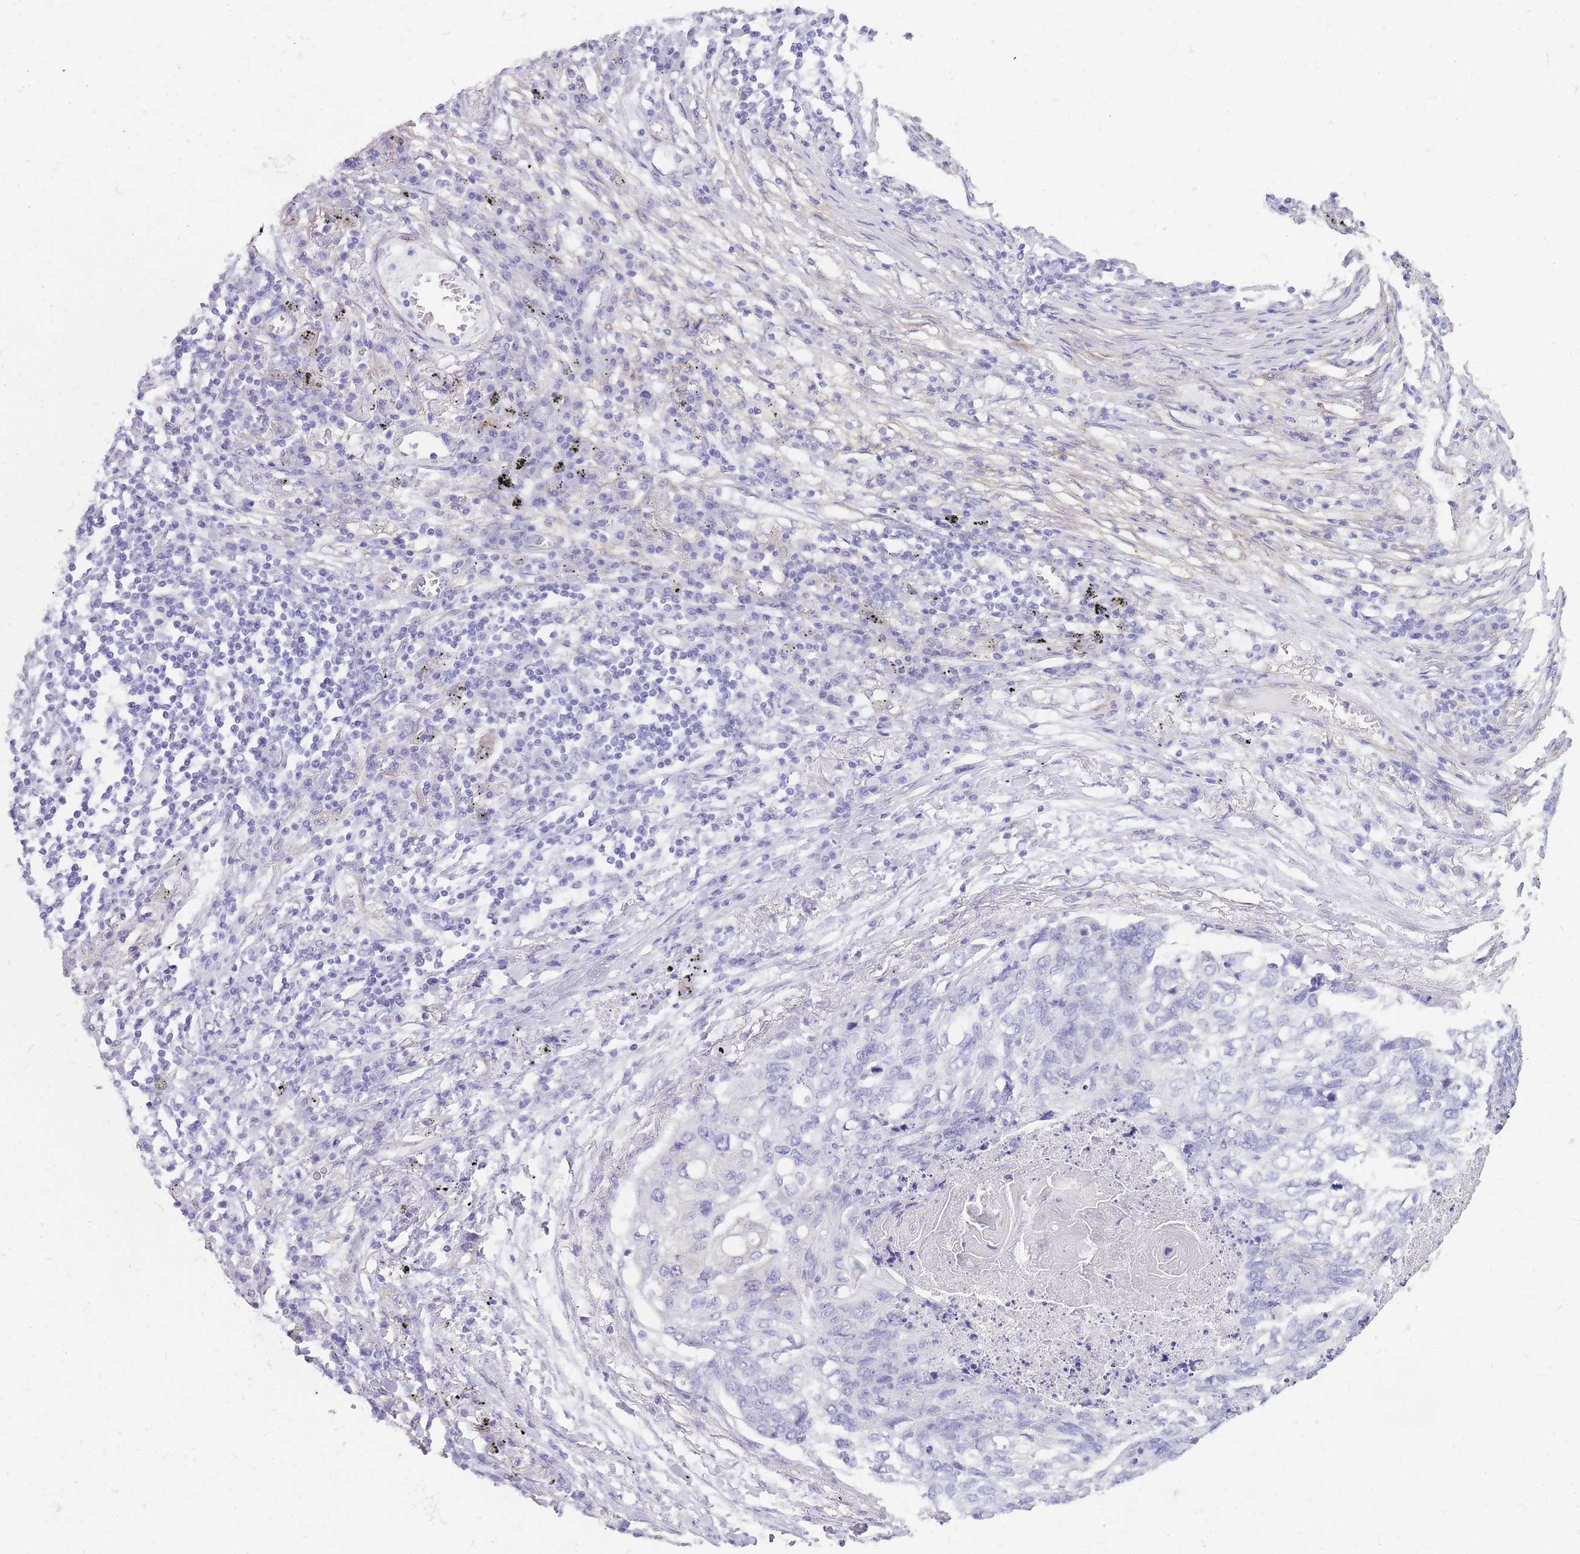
{"staining": {"intensity": "negative", "quantity": "none", "location": "none"}, "tissue": "lung cancer", "cell_type": "Tumor cells", "image_type": "cancer", "snomed": [{"axis": "morphology", "description": "Squamous cell carcinoma, NOS"}, {"axis": "topography", "description": "Lung"}], "caption": "Tumor cells show no significant staining in squamous cell carcinoma (lung).", "gene": "MTSS2", "patient": {"sex": "female", "age": 63}}